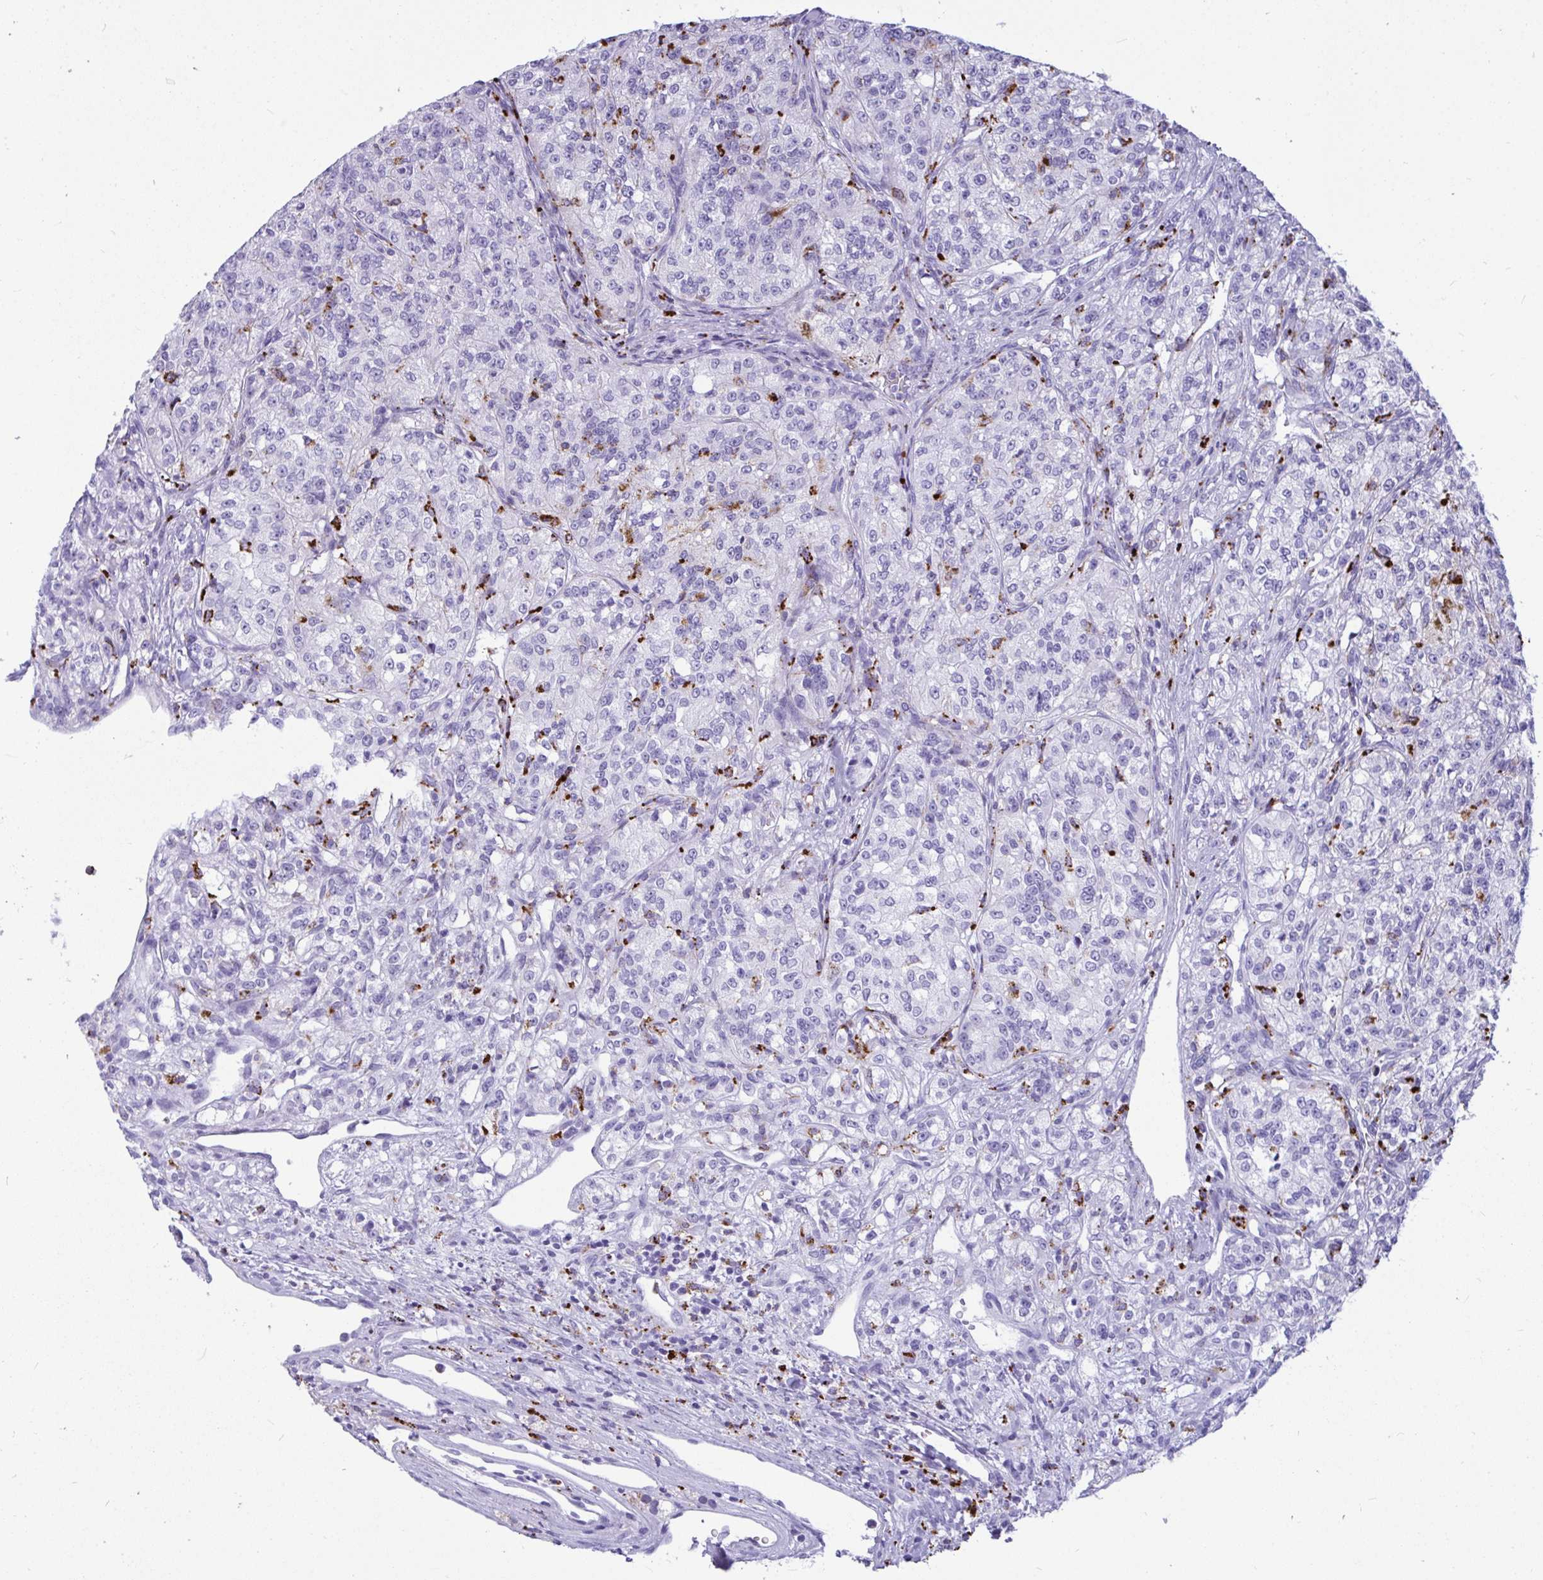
{"staining": {"intensity": "moderate", "quantity": "<25%", "location": "cytoplasmic/membranous"}, "tissue": "renal cancer", "cell_type": "Tumor cells", "image_type": "cancer", "snomed": [{"axis": "morphology", "description": "Adenocarcinoma, NOS"}, {"axis": "topography", "description": "Kidney"}], "caption": "Renal adenocarcinoma tissue shows moderate cytoplasmic/membranous expression in approximately <25% of tumor cells", "gene": "CPVL", "patient": {"sex": "female", "age": 63}}